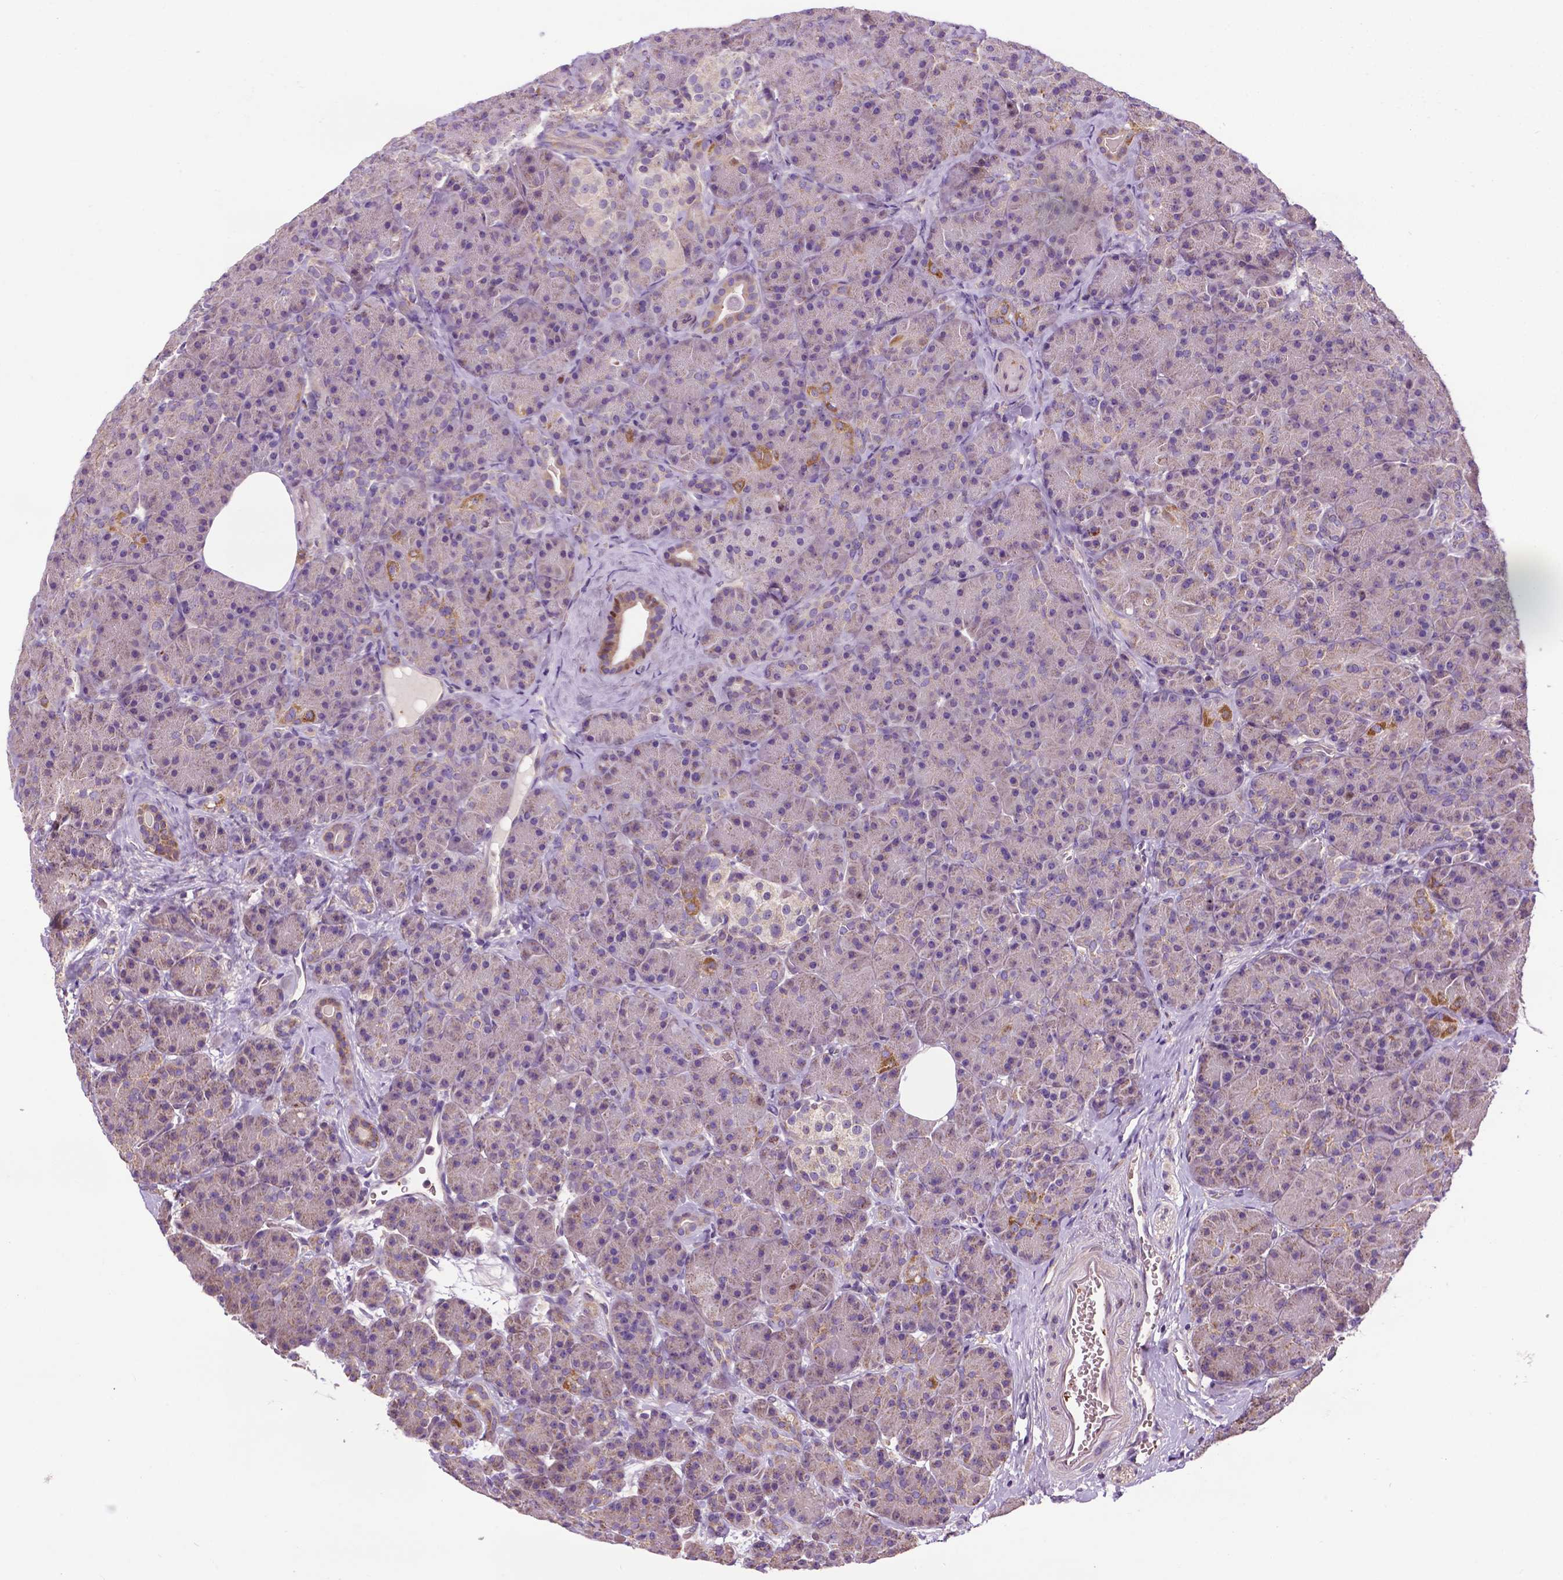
{"staining": {"intensity": "moderate", "quantity": "<25%", "location": "cytoplasmic/membranous"}, "tissue": "pancreas", "cell_type": "Exocrine glandular cells", "image_type": "normal", "snomed": [{"axis": "morphology", "description": "Normal tissue, NOS"}, {"axis": "topography", "description": "Pancreas"}], "caption": "Brown immunohistochemical staining in normal pancreas displays moderate cytoplasmic/membranous staining in approximately <25% of exocrine glandular cells.", "gene": "SPNS2", "patient": {"sex": "male", "age": 57}}